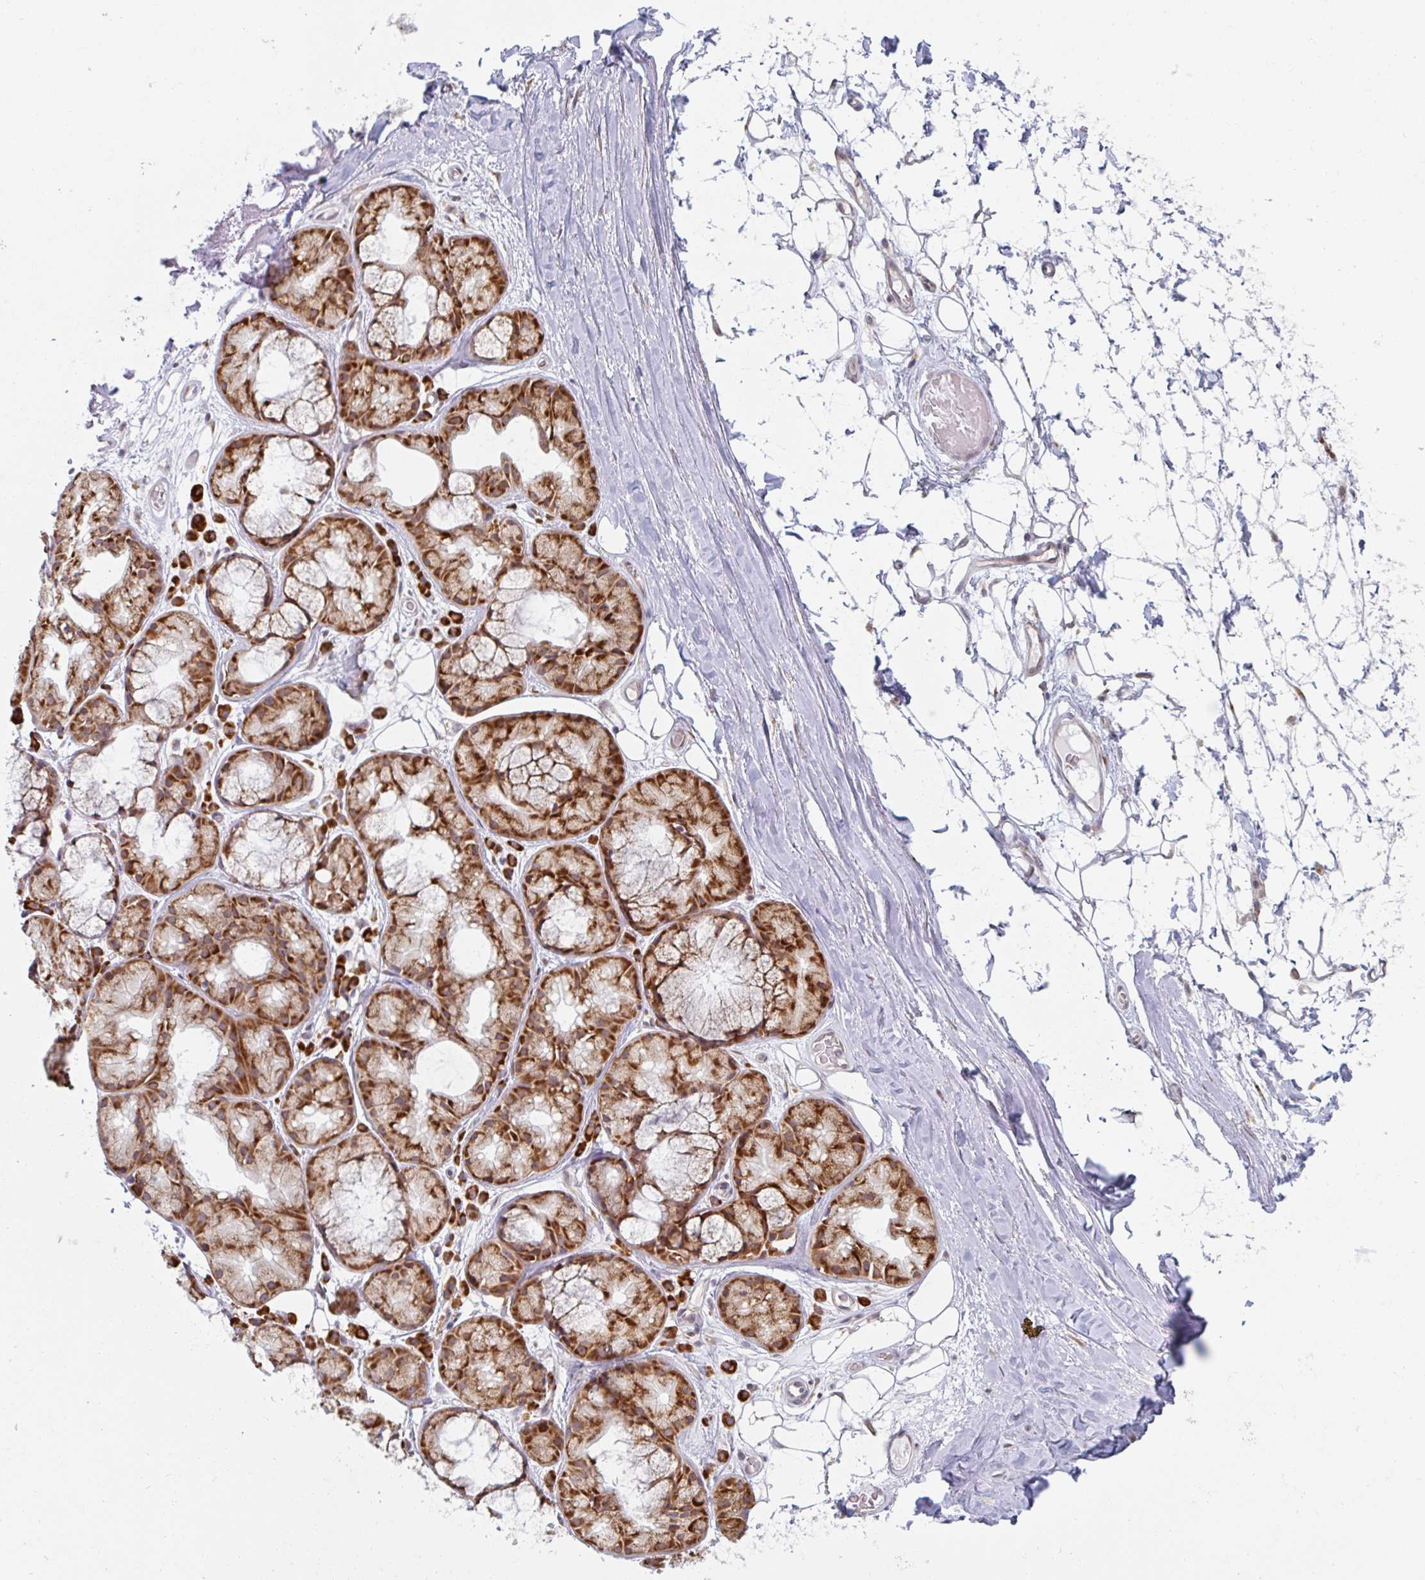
{"staining": {"intensity": "negative", "quantity": "none", "location": "none"}, "tissue": "adipose tissue", "cell_type": "Adipocytes", "image_type": "normal", "snomed": [{"axis": "morphology", "description": "Normal tissue, NOS"}, {"axis": "topography", "description": "Lymph node"}, {"axis": "topography", "description": "Cartilage tissue"}, {"axis": "topography", "description": "Nasopharynx"}], "caption": "Adipocytes show no significant positivity in unremarkable adipose tissue.", "gene": "TRAPPC10", "patient": {"sex": "male", "age": 63}}